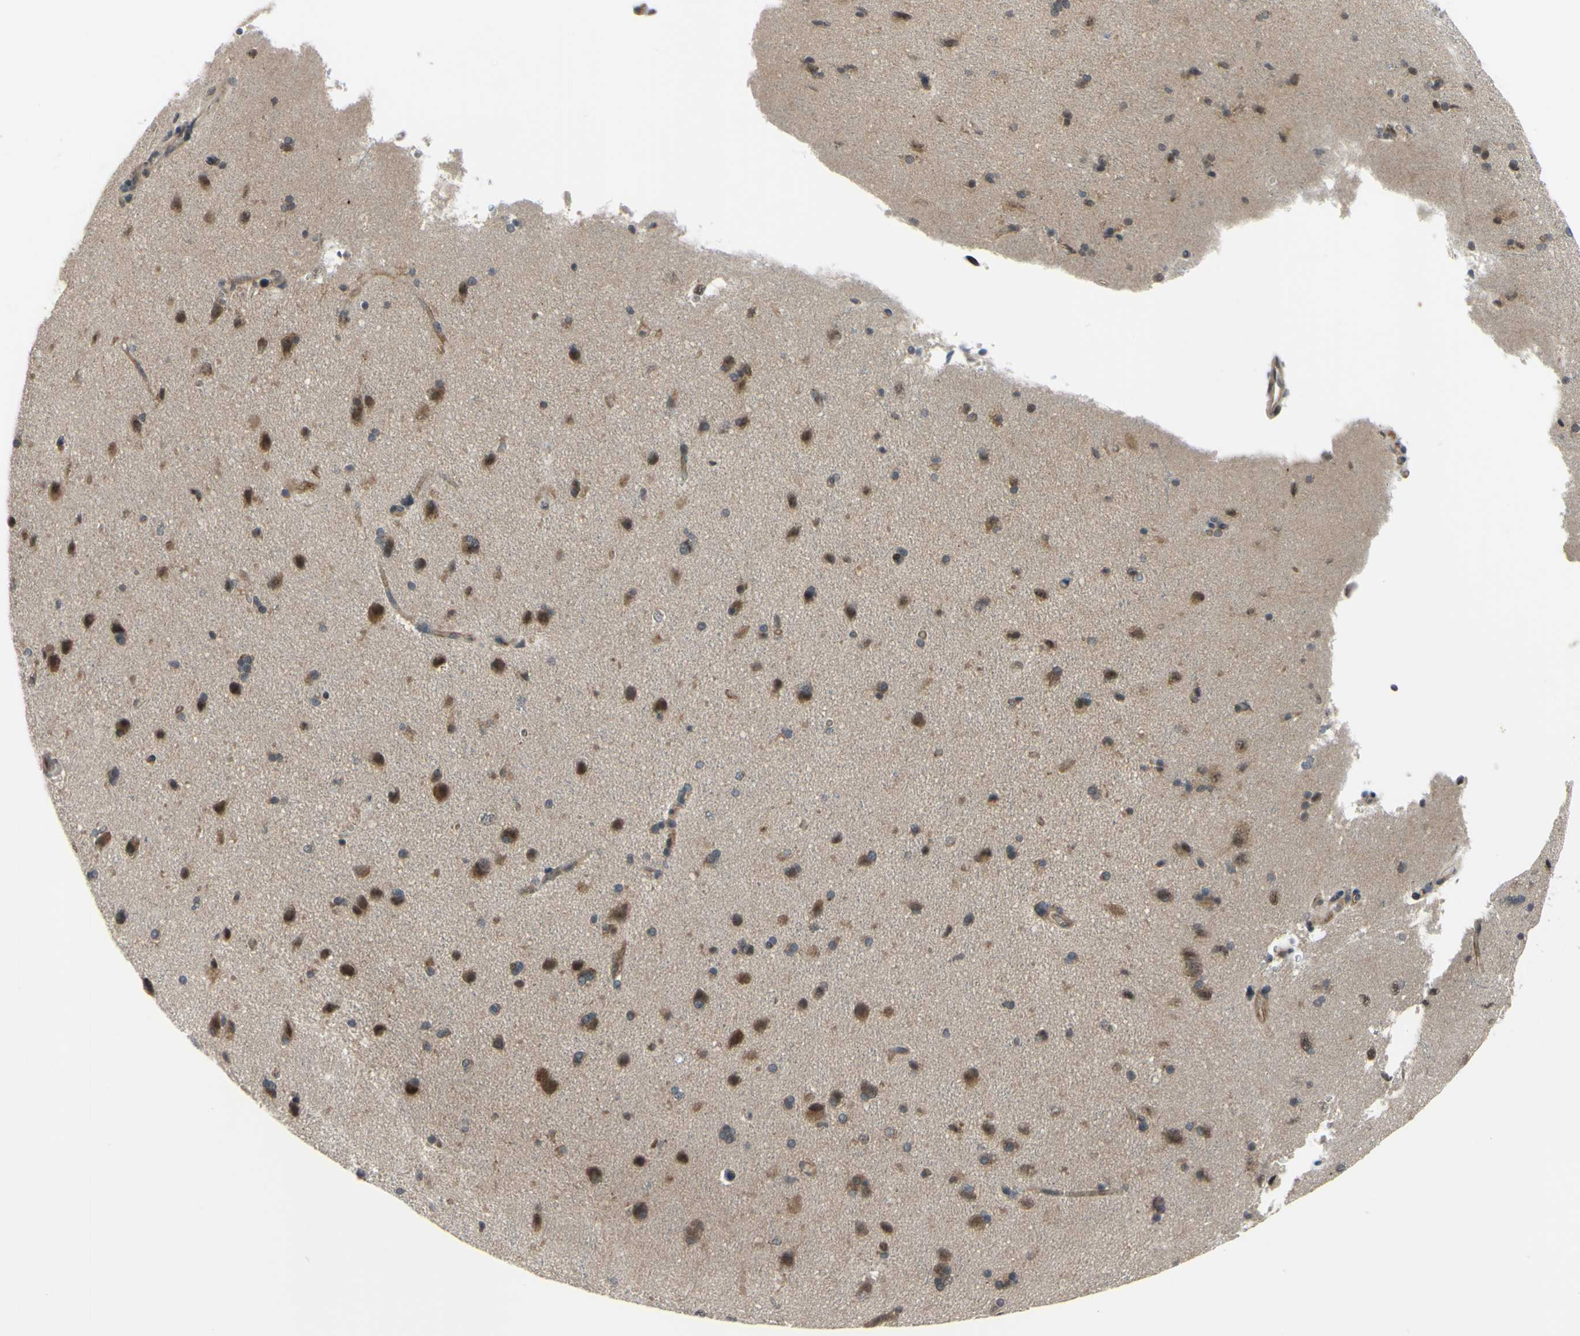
{"staining": {"intensity": "weak", "quantity": "25%-75%", "location": "cytoplasmic/membranous"}, "tissue": "cerebral cortex", "cell_type": "Endothelial cells", "image_type": "normal", "snomed": [{"axis": "morphology", "description": "Normal tissue, NOS"}, {"axis": "topography", "description": "Cerebral cortex"}], "caption": "Unremarkable cerebral cortex reveals weak cytoplasmic/membranous expression in about 25%-75% of endothelial cells, visualized by immunohistochemistry. (IHC, brightfield microscopy, high magnification).", "gene": "COMMD9", "patient": {"sex": "male", "age": 62}}